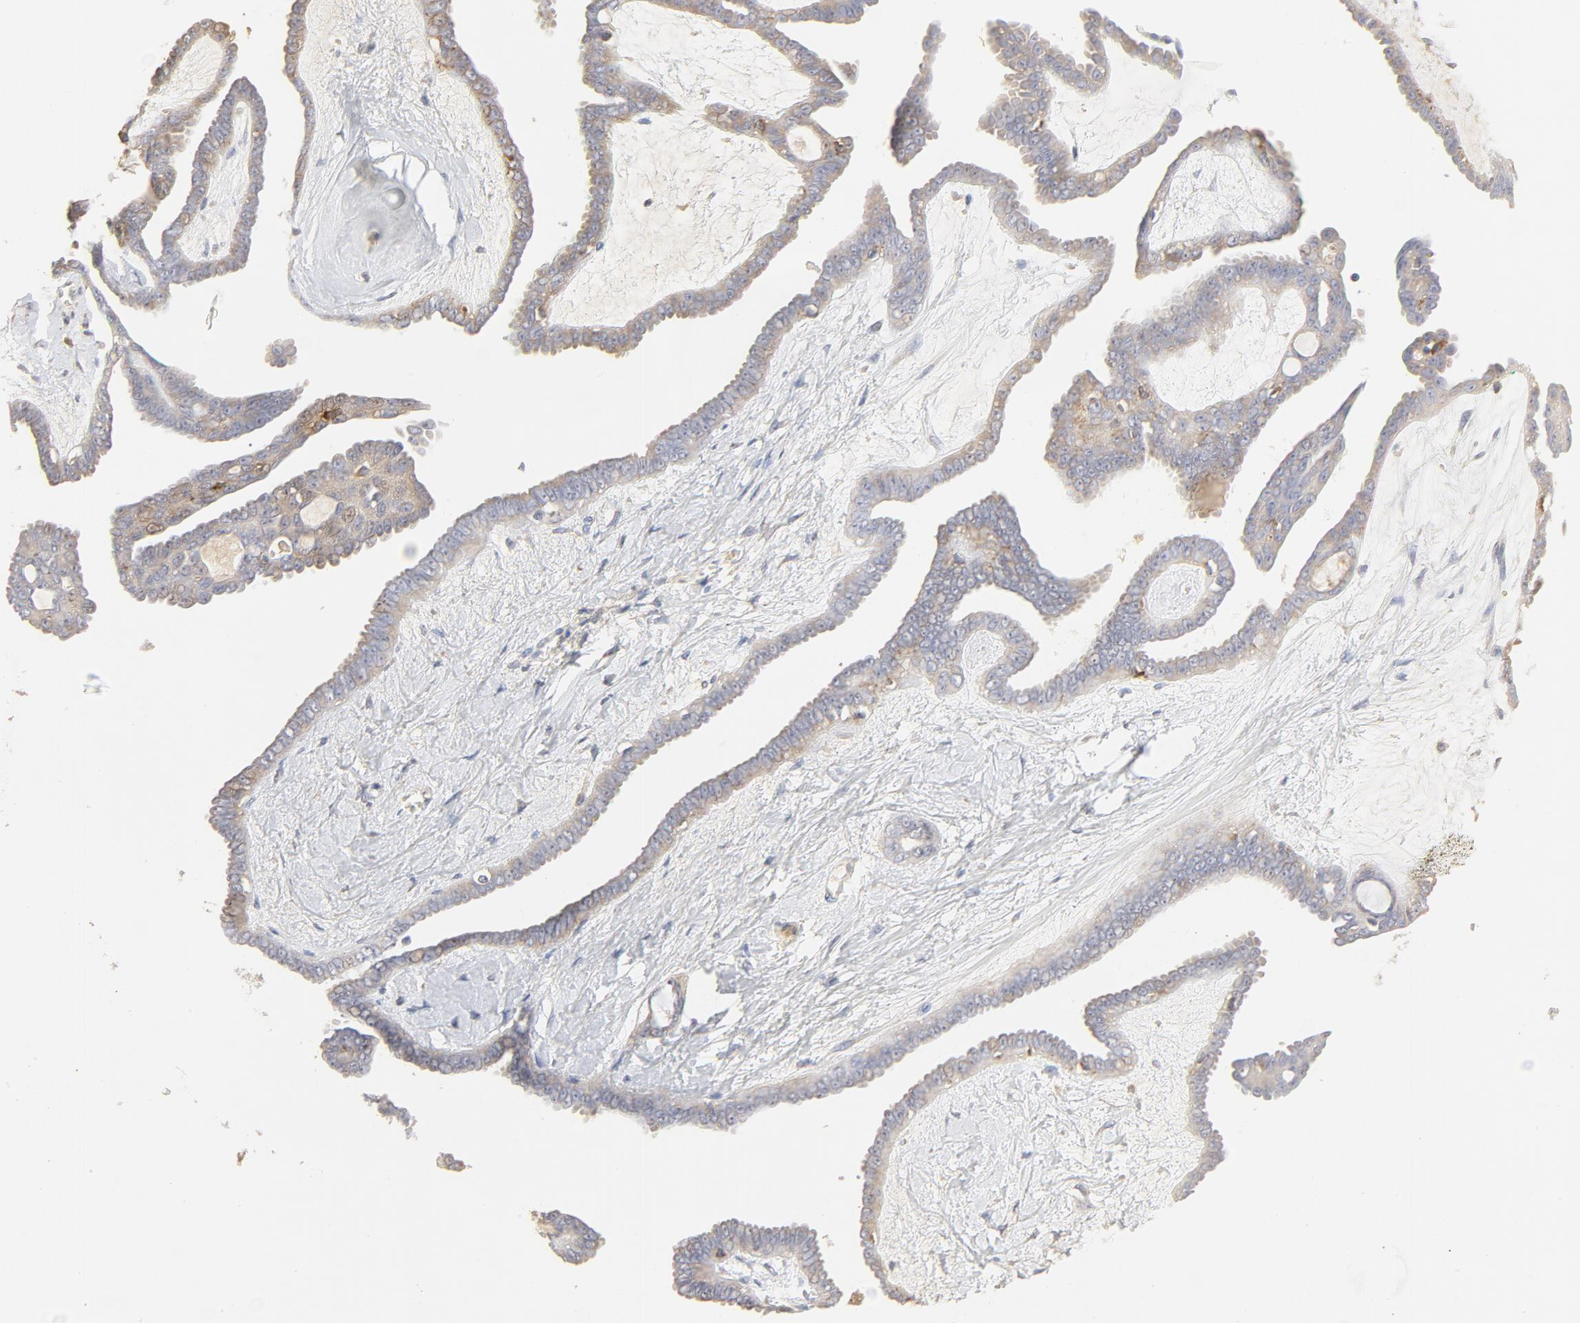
{"staining": {"intensity": "negative", "quantity": "none", "location": "none"}, "tissue": "ovarian cancer", "cell_type": "Tumor cells", "image_type": "cancer", "snomed": [{"axis": "morphology", "description": "Cystadenocarcinoma, serous, NOS"}, {"axis": "topography", "description": "Ovary"}], "caption": "Immunohistochemistry (IHC) of ovarian cancer displays no positivity in tumor cells. (DAB (3,3'-diaminobenzidine) IHC with hematoxylin counter stain).", "gene": "FCGBP", "patient": {"sex": "female", "age": 71}}